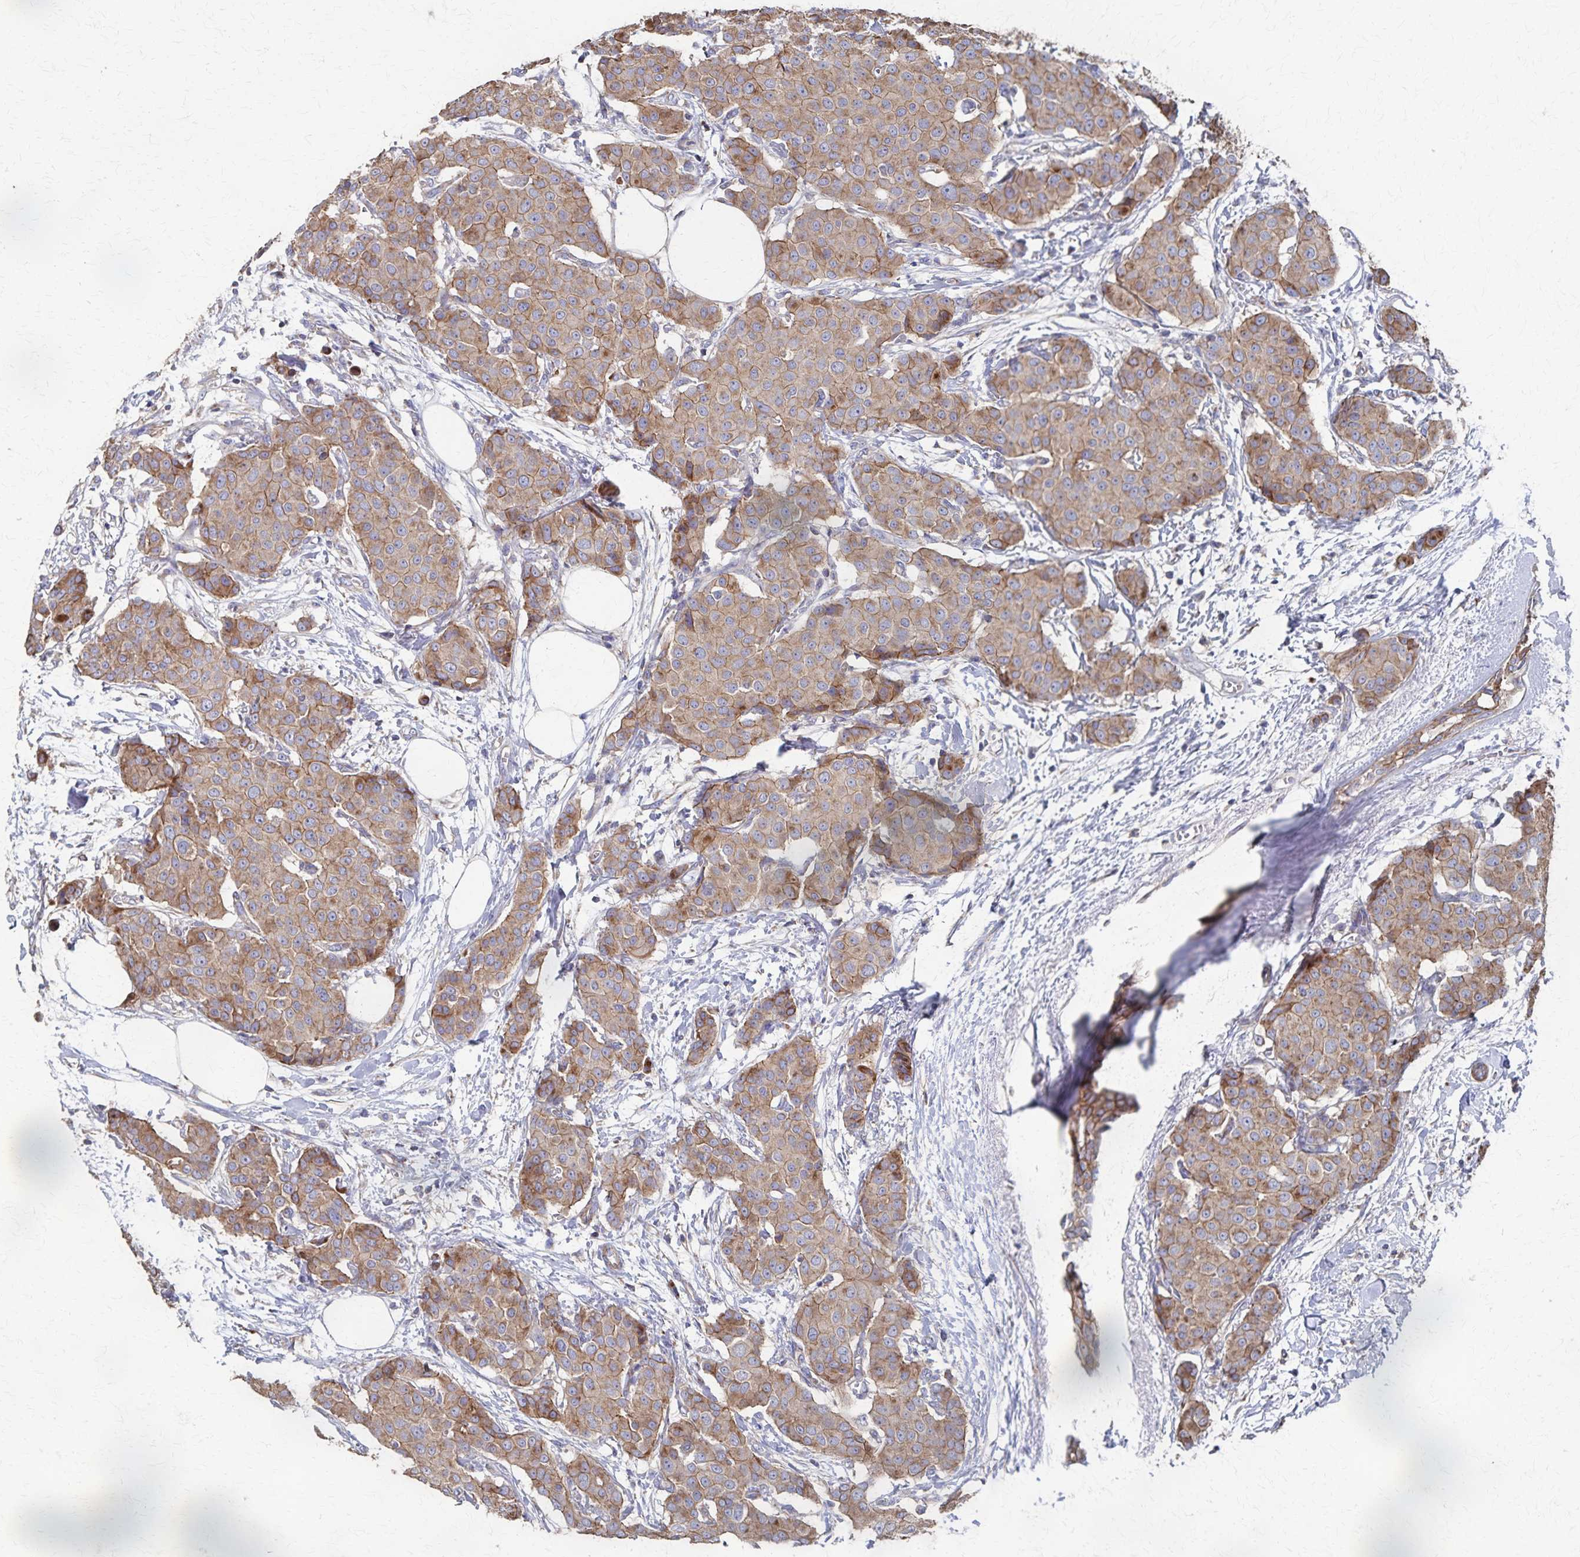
{"staining": {"intensity": "moderate", "quantity": ">75%", "location": "cytoplasmic/membranous"}, "tissue": "breast cancer", "cell_type": "Tumor cells", "image_type": "cancer", "snomed": [{"axis": "morphology", "description": "Duct carcinoma"}, {"axis": "topography", "description": "Breast"}], "caption": "Immunohistochemistry (IHC) (DAB (3,3'-diaminobenzidine)) staining of human breast invasive ductal carcinoma shows moderate cytoplasmic/membranous protein expression in approximately >75% of tumor cells.", "gene": "PGAP2", "patient": {"sex": "female", "age": 91}}